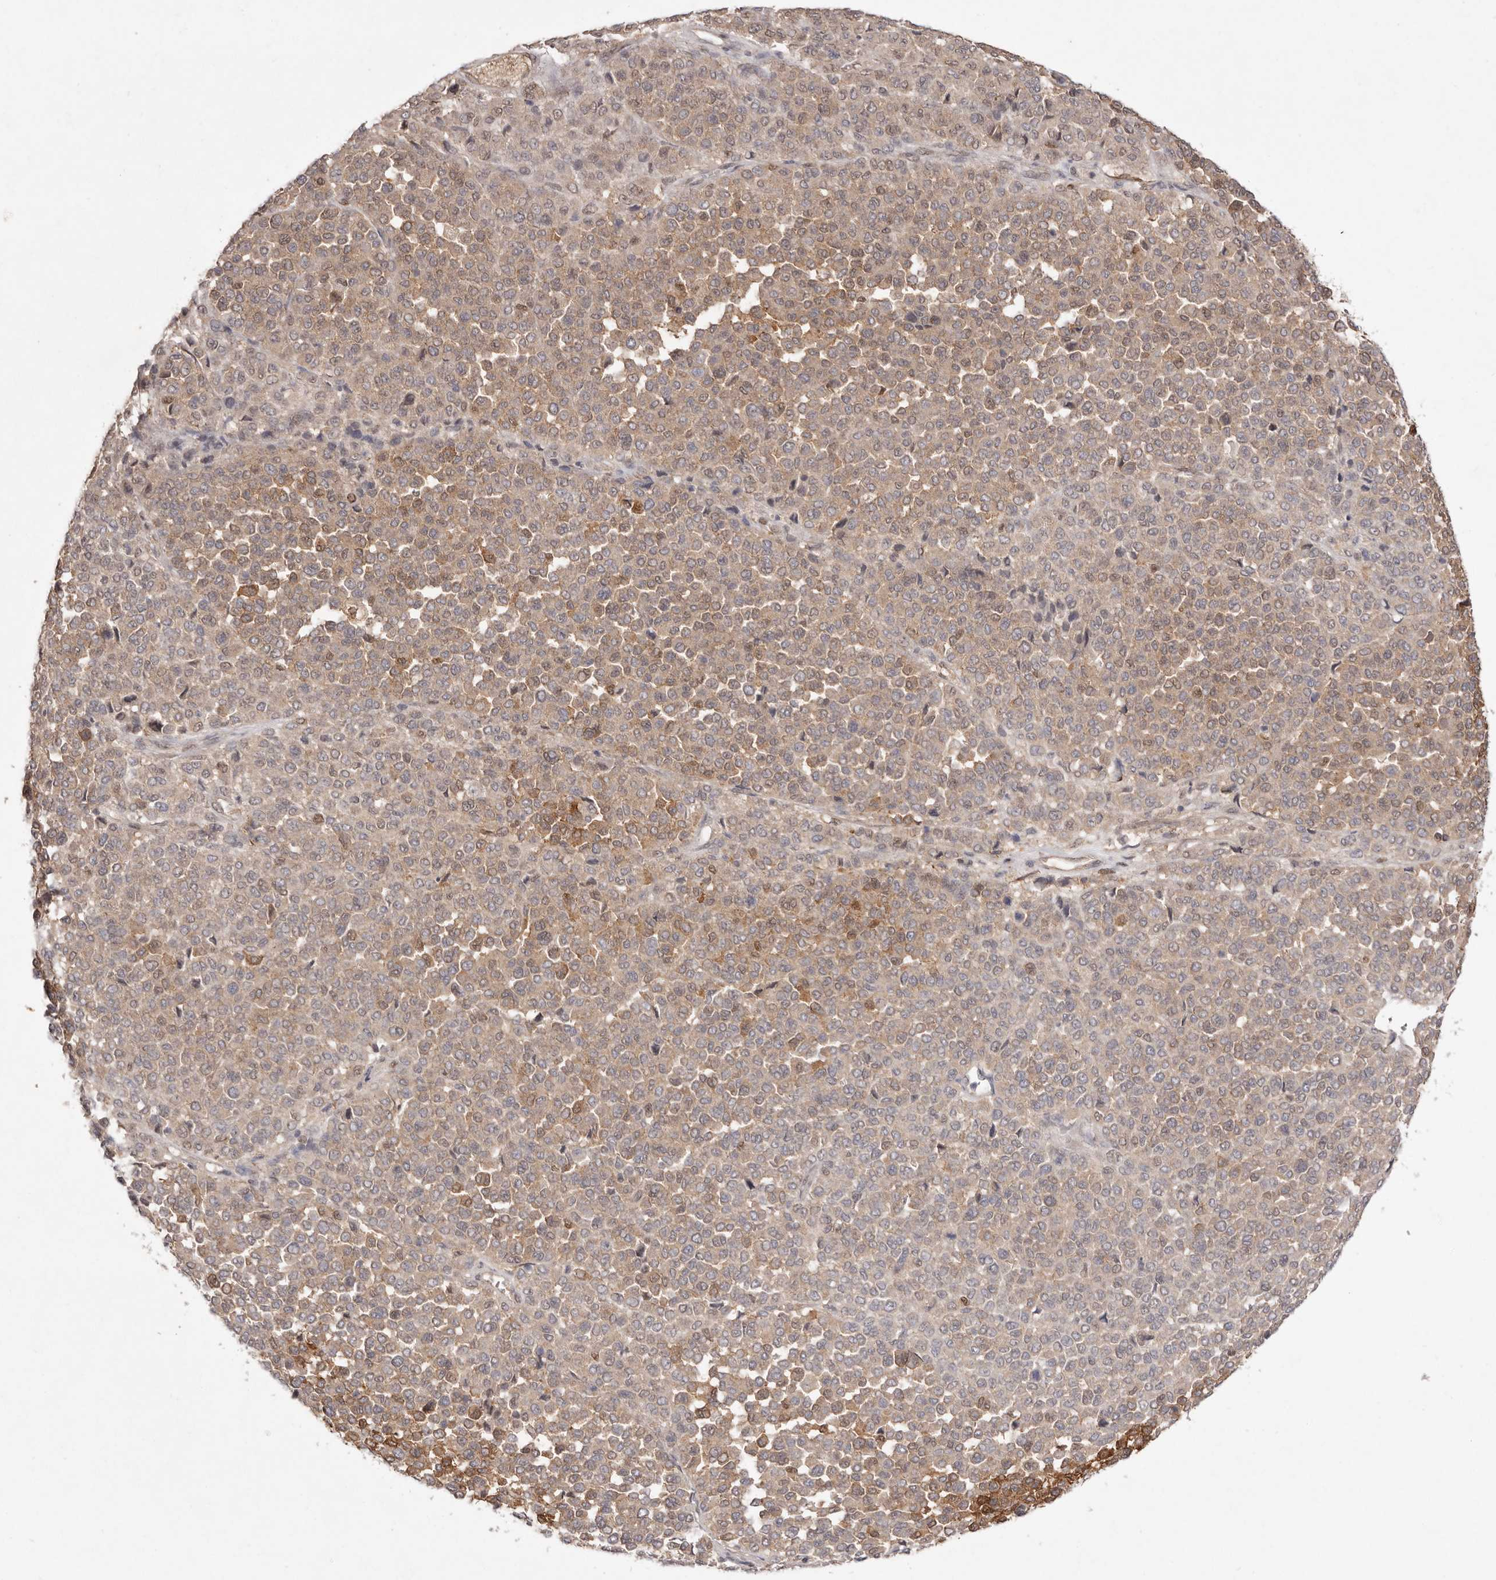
{"staining": {"intensity": "moderate", "quantity": ">75%", "location": "cytoplasmic/membranous"}, "tissue": "melanoma", "cell_type": "Tumor cells", "image_type": "cancer", "snomed": [{"axis": "morphology", "description": "Malignant melanoma, Metastatic site"}, {"axis": "topography", "description": "Pancreas"}], "caption": "Immunohistochemistry staining of melanoma, which displays medium levels of moderate cytoplasmic/membranous positivity in approximately >75% of tumor cells indicating moderate cytoplasmic/membranous protein expression. The staining was performed using DAB (3,3'-diaminobenzidine) (brown) for protein detection and nuclei were counterstained in hematoxylin (blue).", "gene": "TADA1", "patient": {"sex": "female", "age": 30}}